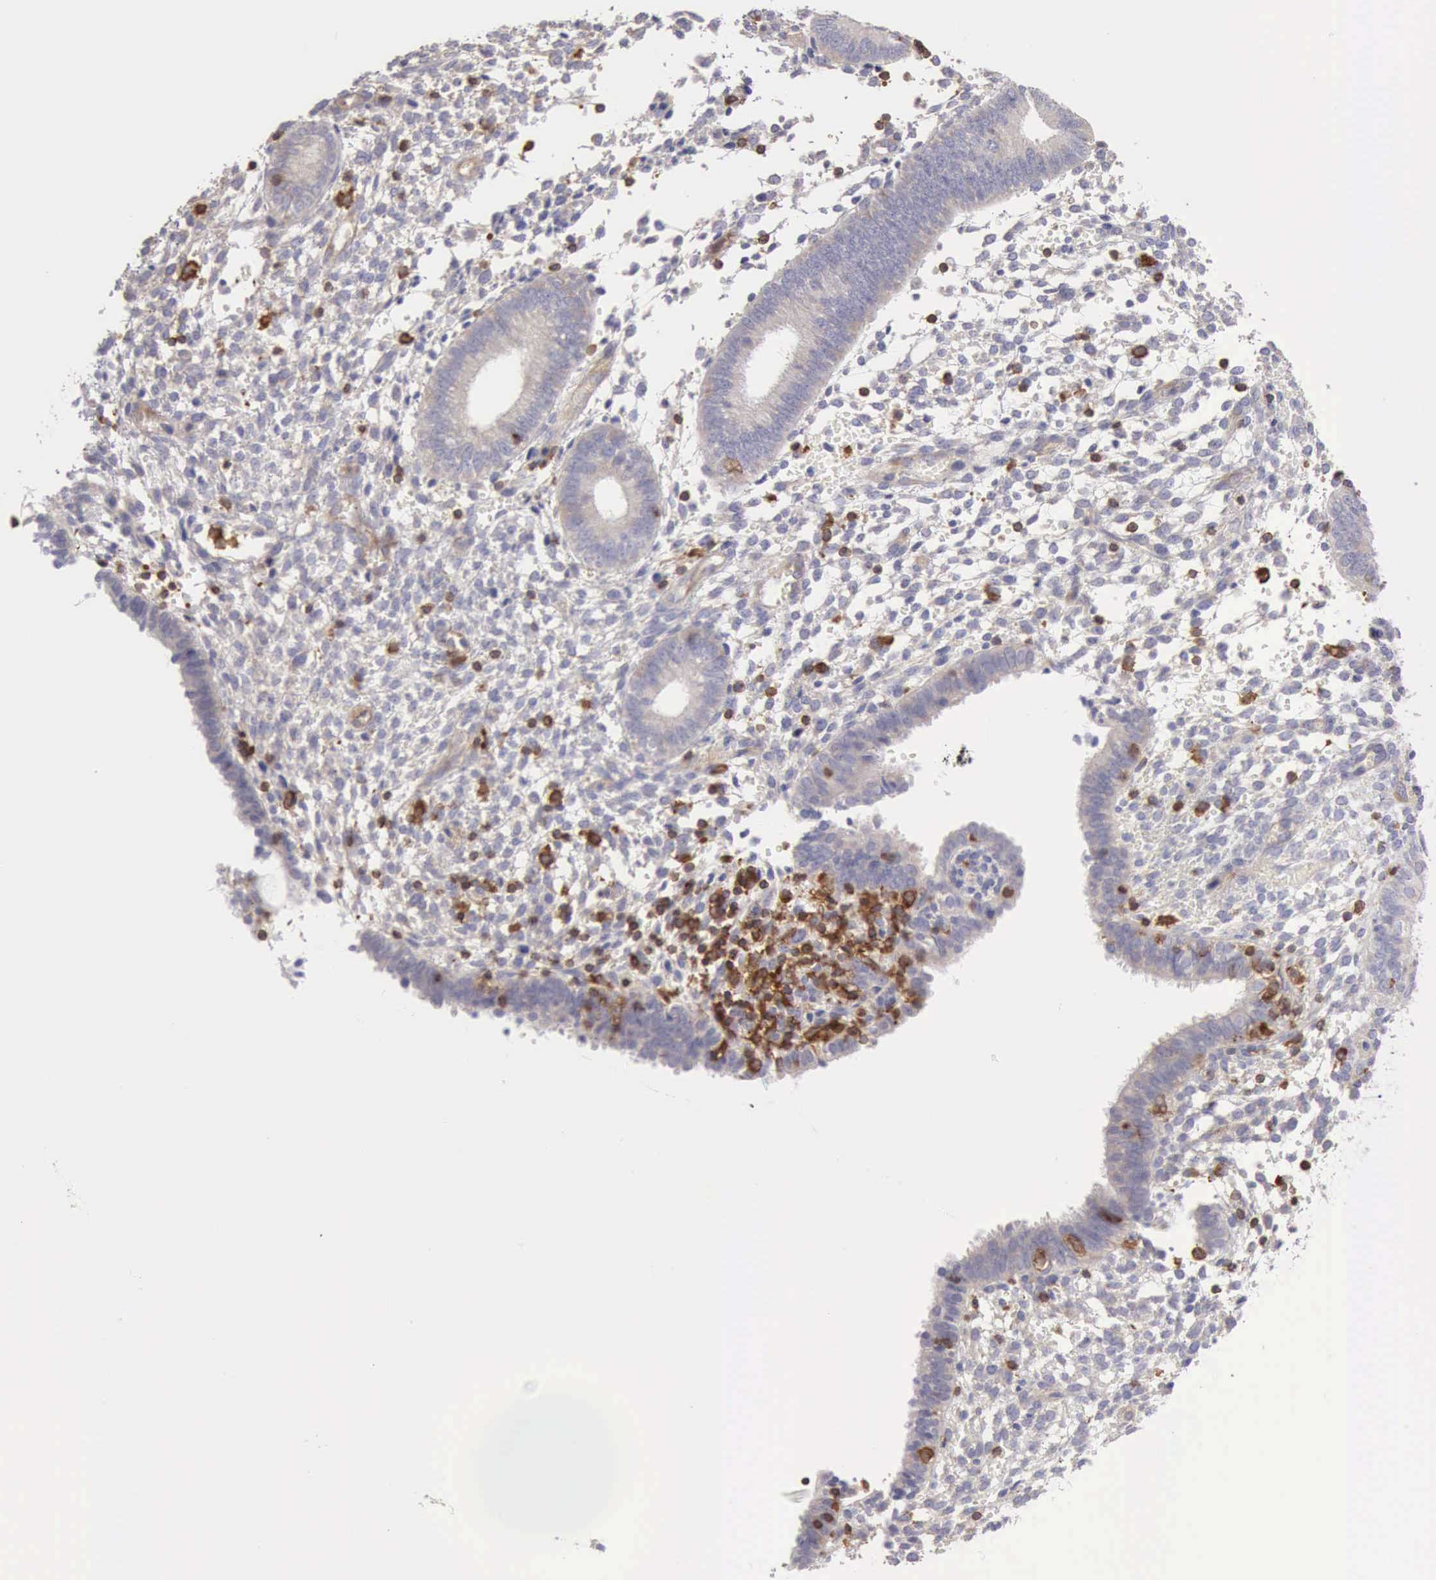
{"staining": {"intensity": "weak", "quantity": "<25%", "location": "cytoplasmic/membranous"}, "tissue": "endometrium", "cell_type": "Cells in endometrial stroma", "image_type": "normal", "snomed": [{"axis": "morphology", "description": "Normal tissue, NOS"}, {"axis": "topography", "description": "Endometrium"}], "caption": "This is an IHC photomicrograph of benign endometrium. There is no expression in cells in endometrial stroma.", "gene": "ARHGAP4", "patient": {"sex": "female", "age": 35}}